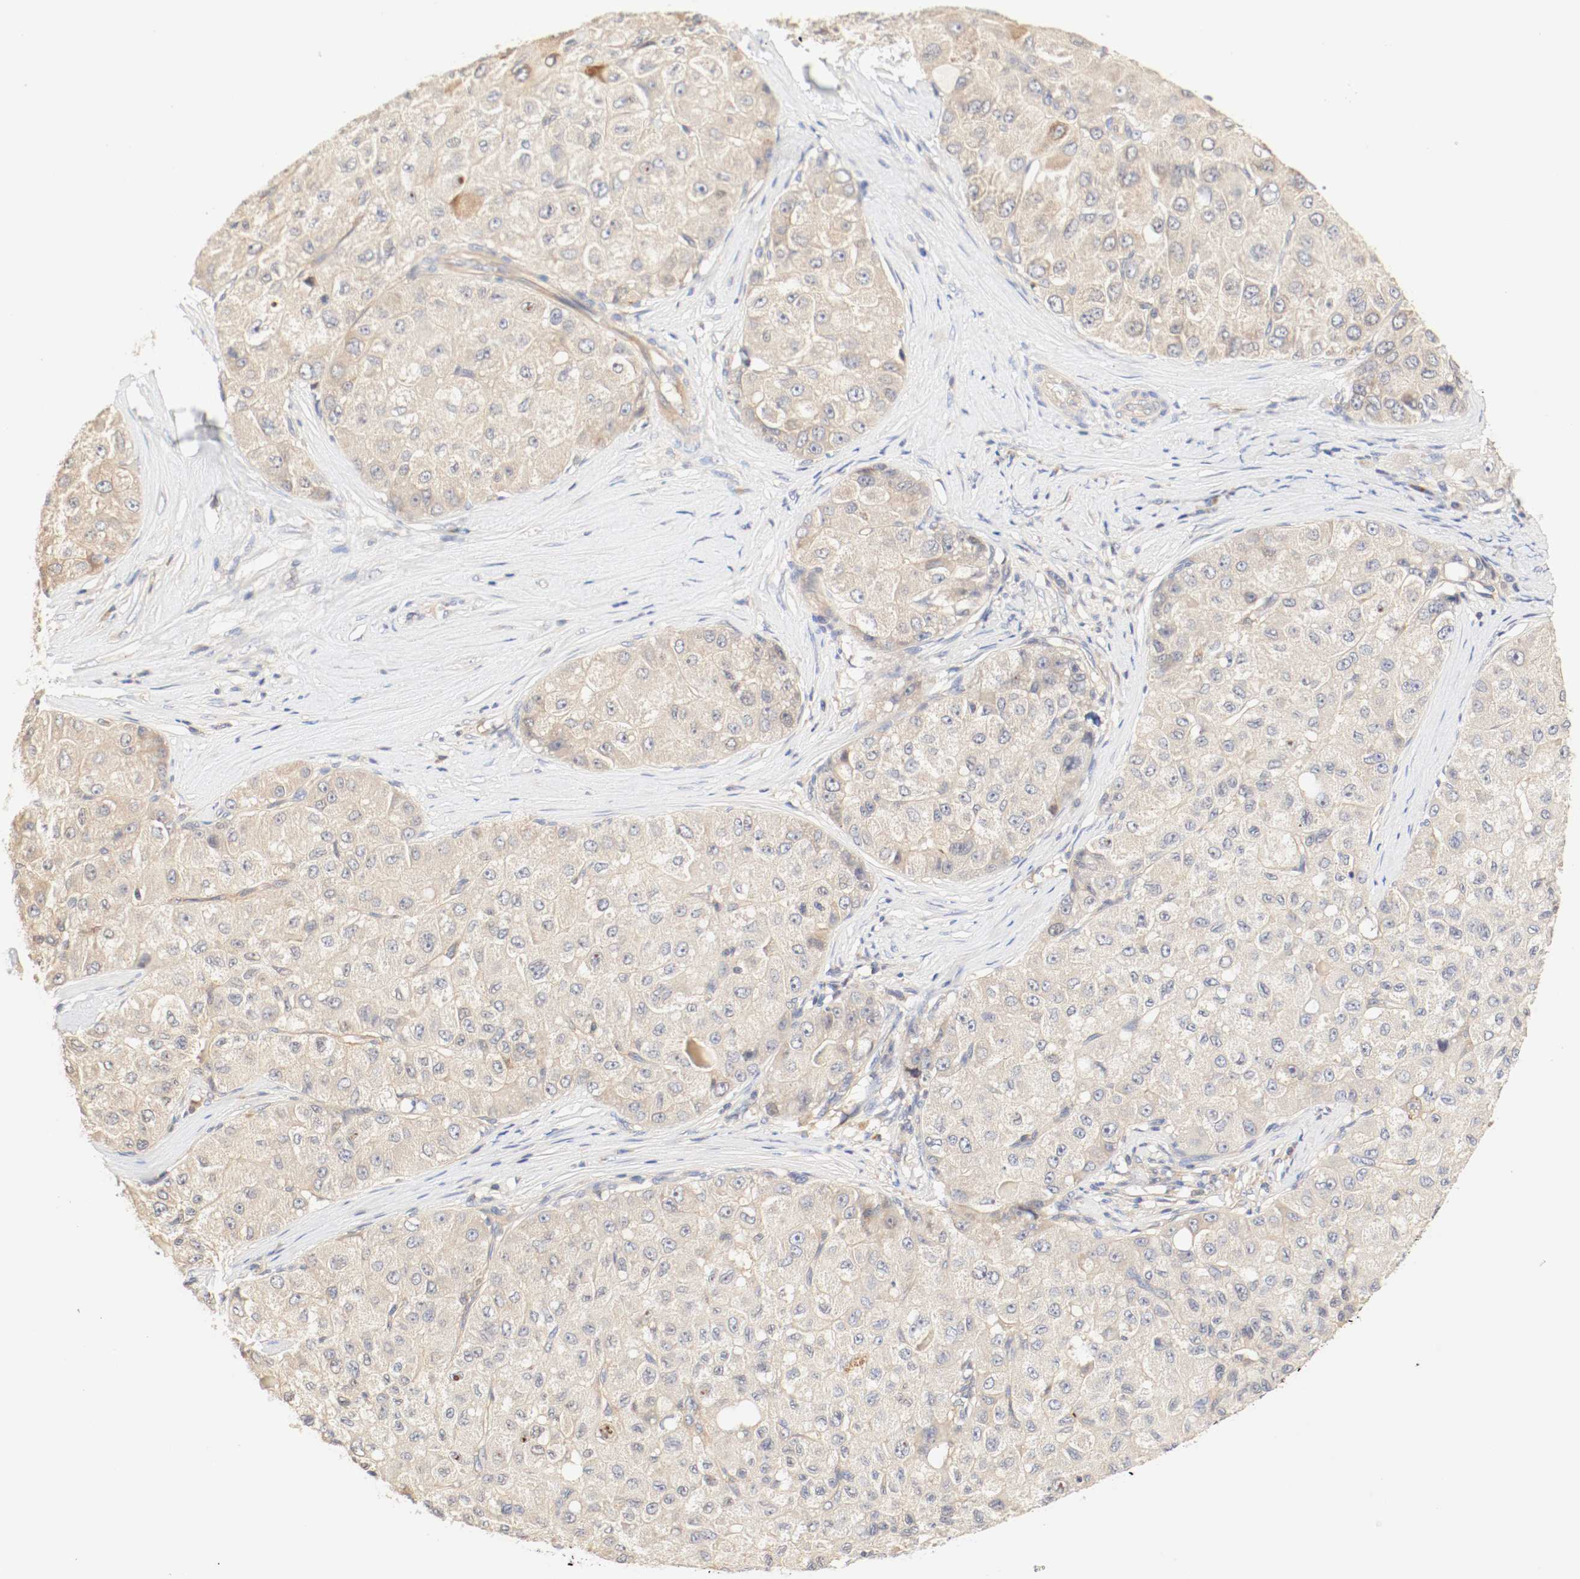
{"staining": {"intensity": "moderate", "quantity": ">75%", "location": "cytoplasmic/membranous"}, "tissue": "liver cancer", "cell_type": "Tumor cells", "image_type": "cancer", "snomed": [{"axis": "morphology", "description": "Carcinoma, Hepatocellular, NOS"}, {"axis": "topography", "description": "Liver"}], "caption": "Human hepatocellular carcinoma (liver) stained for a protein (brown) demonstrates moderate cytoplasmic/membranous positive expression in about >75% of tumor cells.", "gene": "GIT1", "patient": {"sex": "male", "age": 80}}